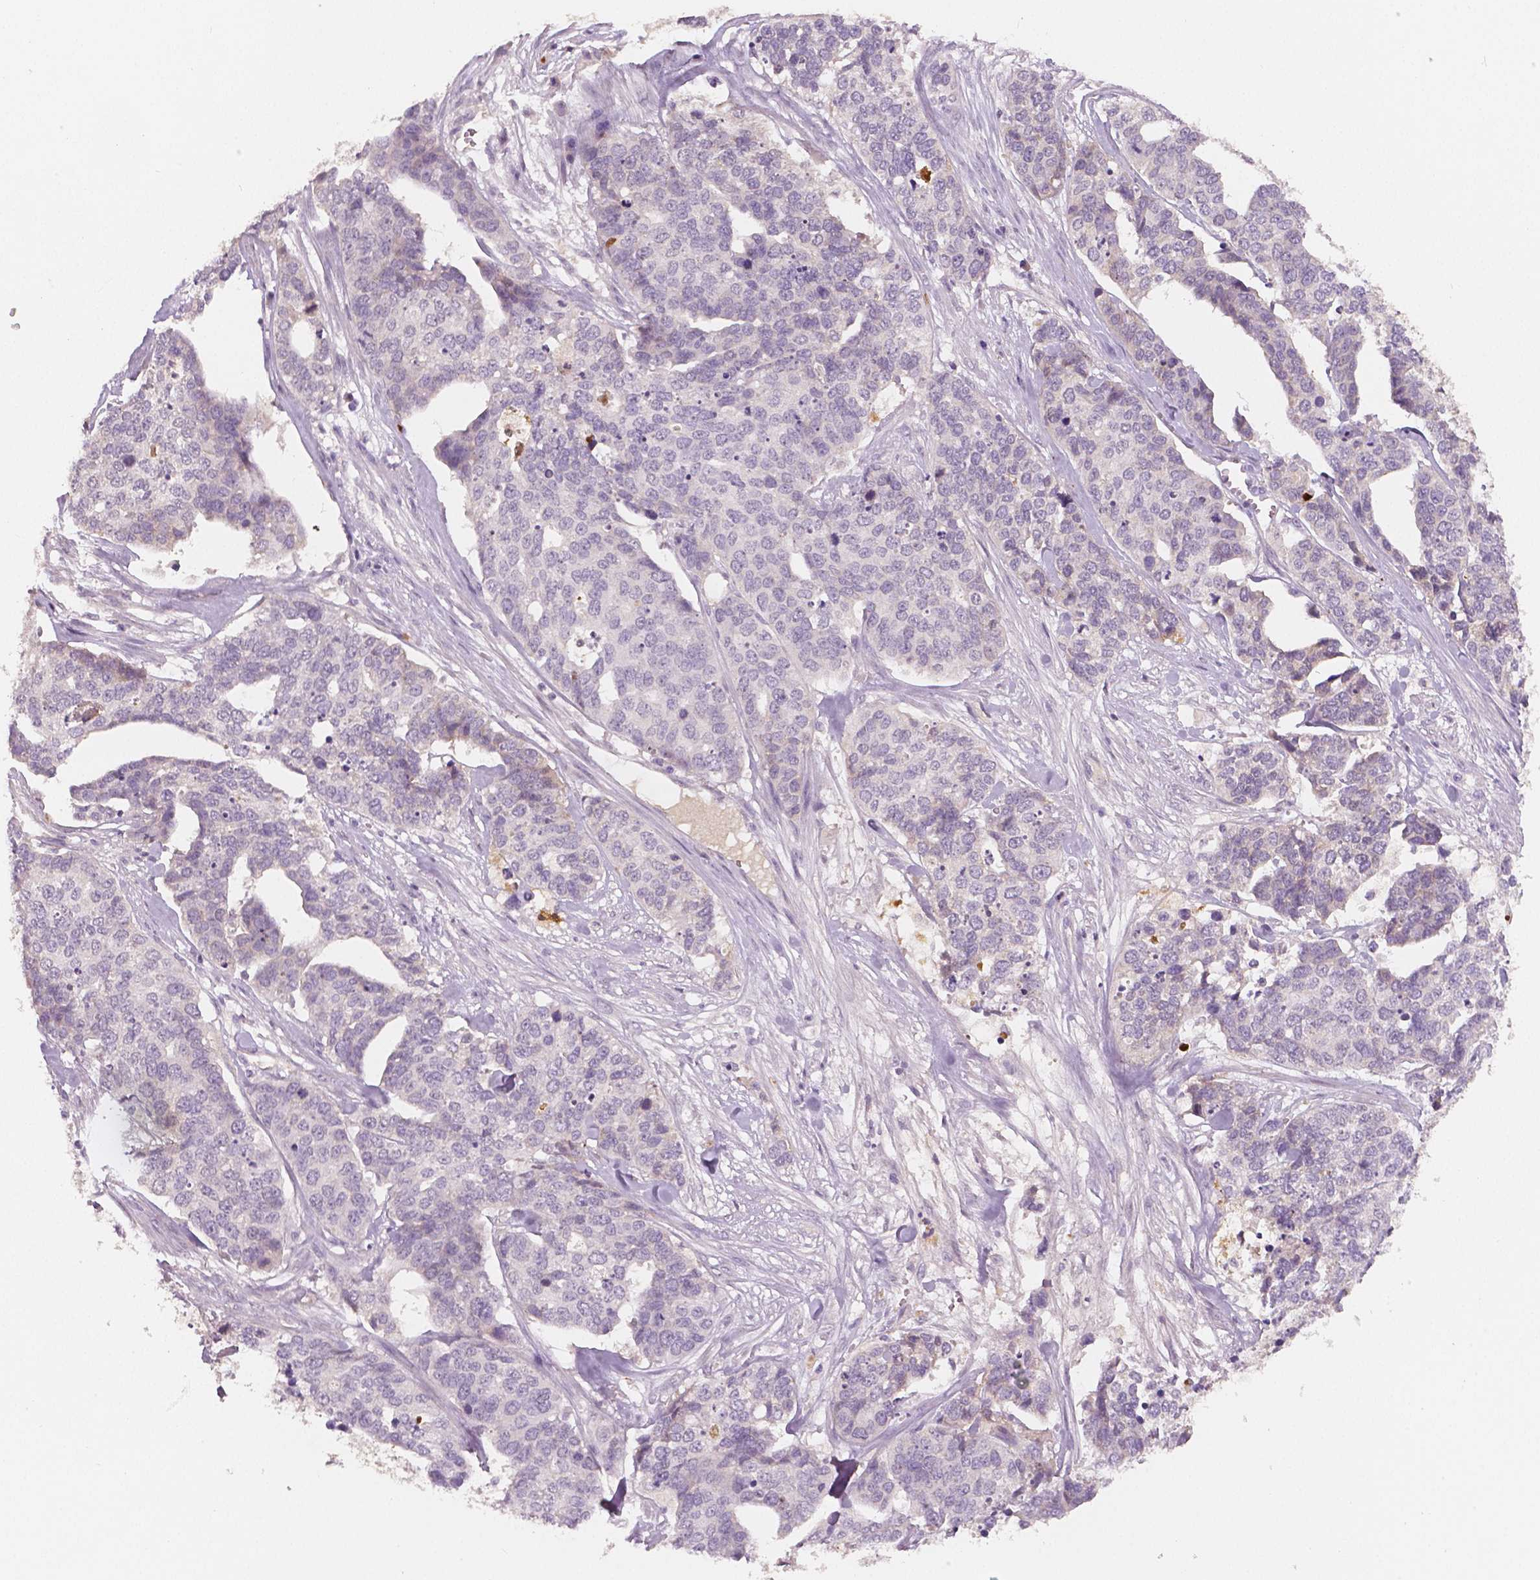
{"staining": {"intensity": "negative", "quantity": "none", "location": "none"}, "tissue": "ovarian cancer", "cell_type": "Tumor cells", "image_type": "cancer", "snomed": [{"axis": "morphology", "description": "Carcinoma, endometroid"}, {"axis": "topography", "description": "Ovary"}], "caption": "The immunohistochemistry (IHC) micrograph has no significant positivity in tumor cells of endometroid carcinoma (ovarian) tissue.", "gene": "APOA4", "patient": {"sex": "female", "age": 65}}